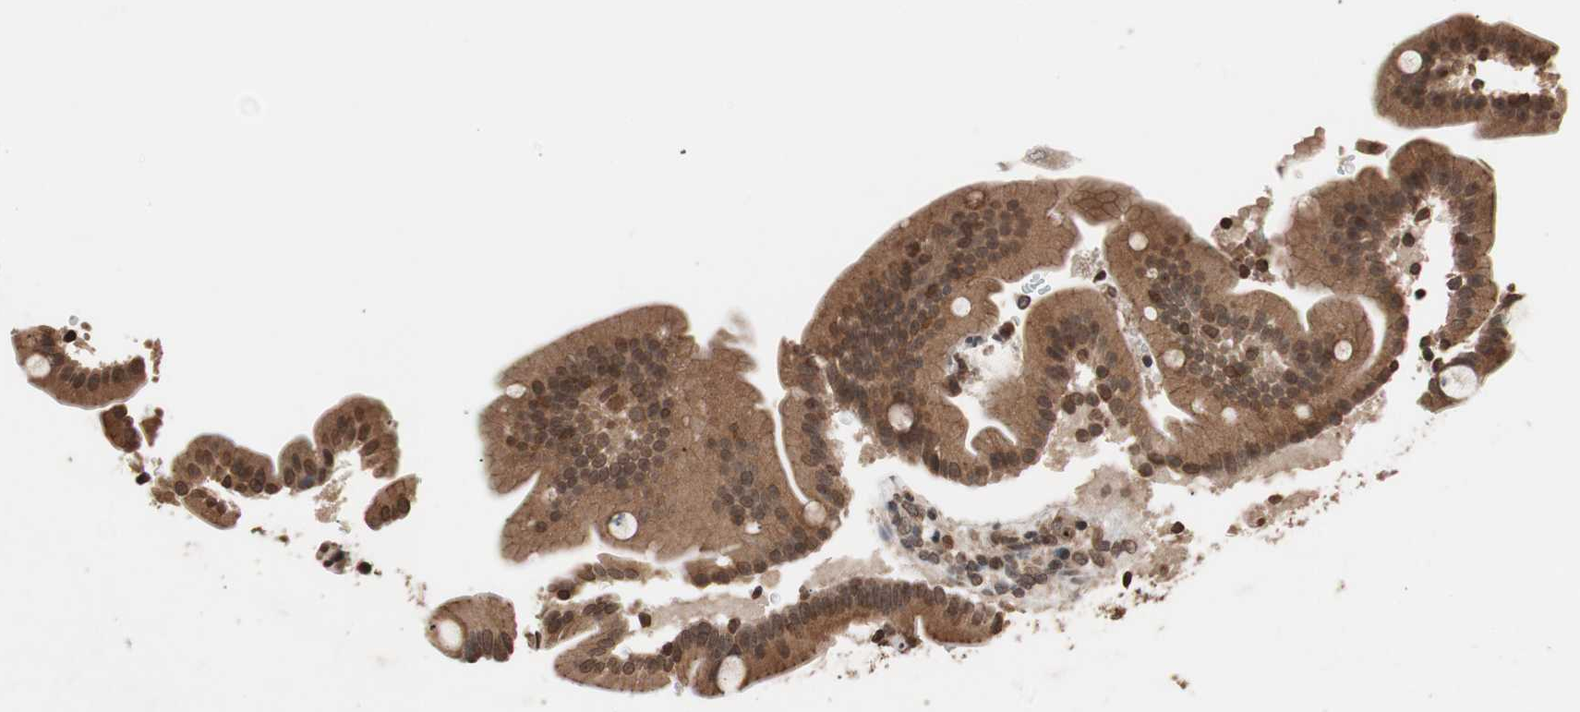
{"staining": {"intensity": "strong", "quantity": ">75%", "location": "cytoplasmic/membranous,nuclear"}, "tissue": "duodenum", "cell_type": "Glandular cells", "image_type": "normal", "snomed": [{"axis": "morphology", "description": "Normal tissue, NOS"}, {"axis": "topography", "description": "Duodenum"}], "caption": "Protein staining of normal duodenum shows strong cytoplasmic/membranous,nuclear staining in approximately >75% of glandular cells. (DAB (3,3'-diaminobenzidine) = brown stain, brightfield microscopy at high magnification).", "gene": "ZFC3H1", "patient": {"sex": "male", "age": 54}}